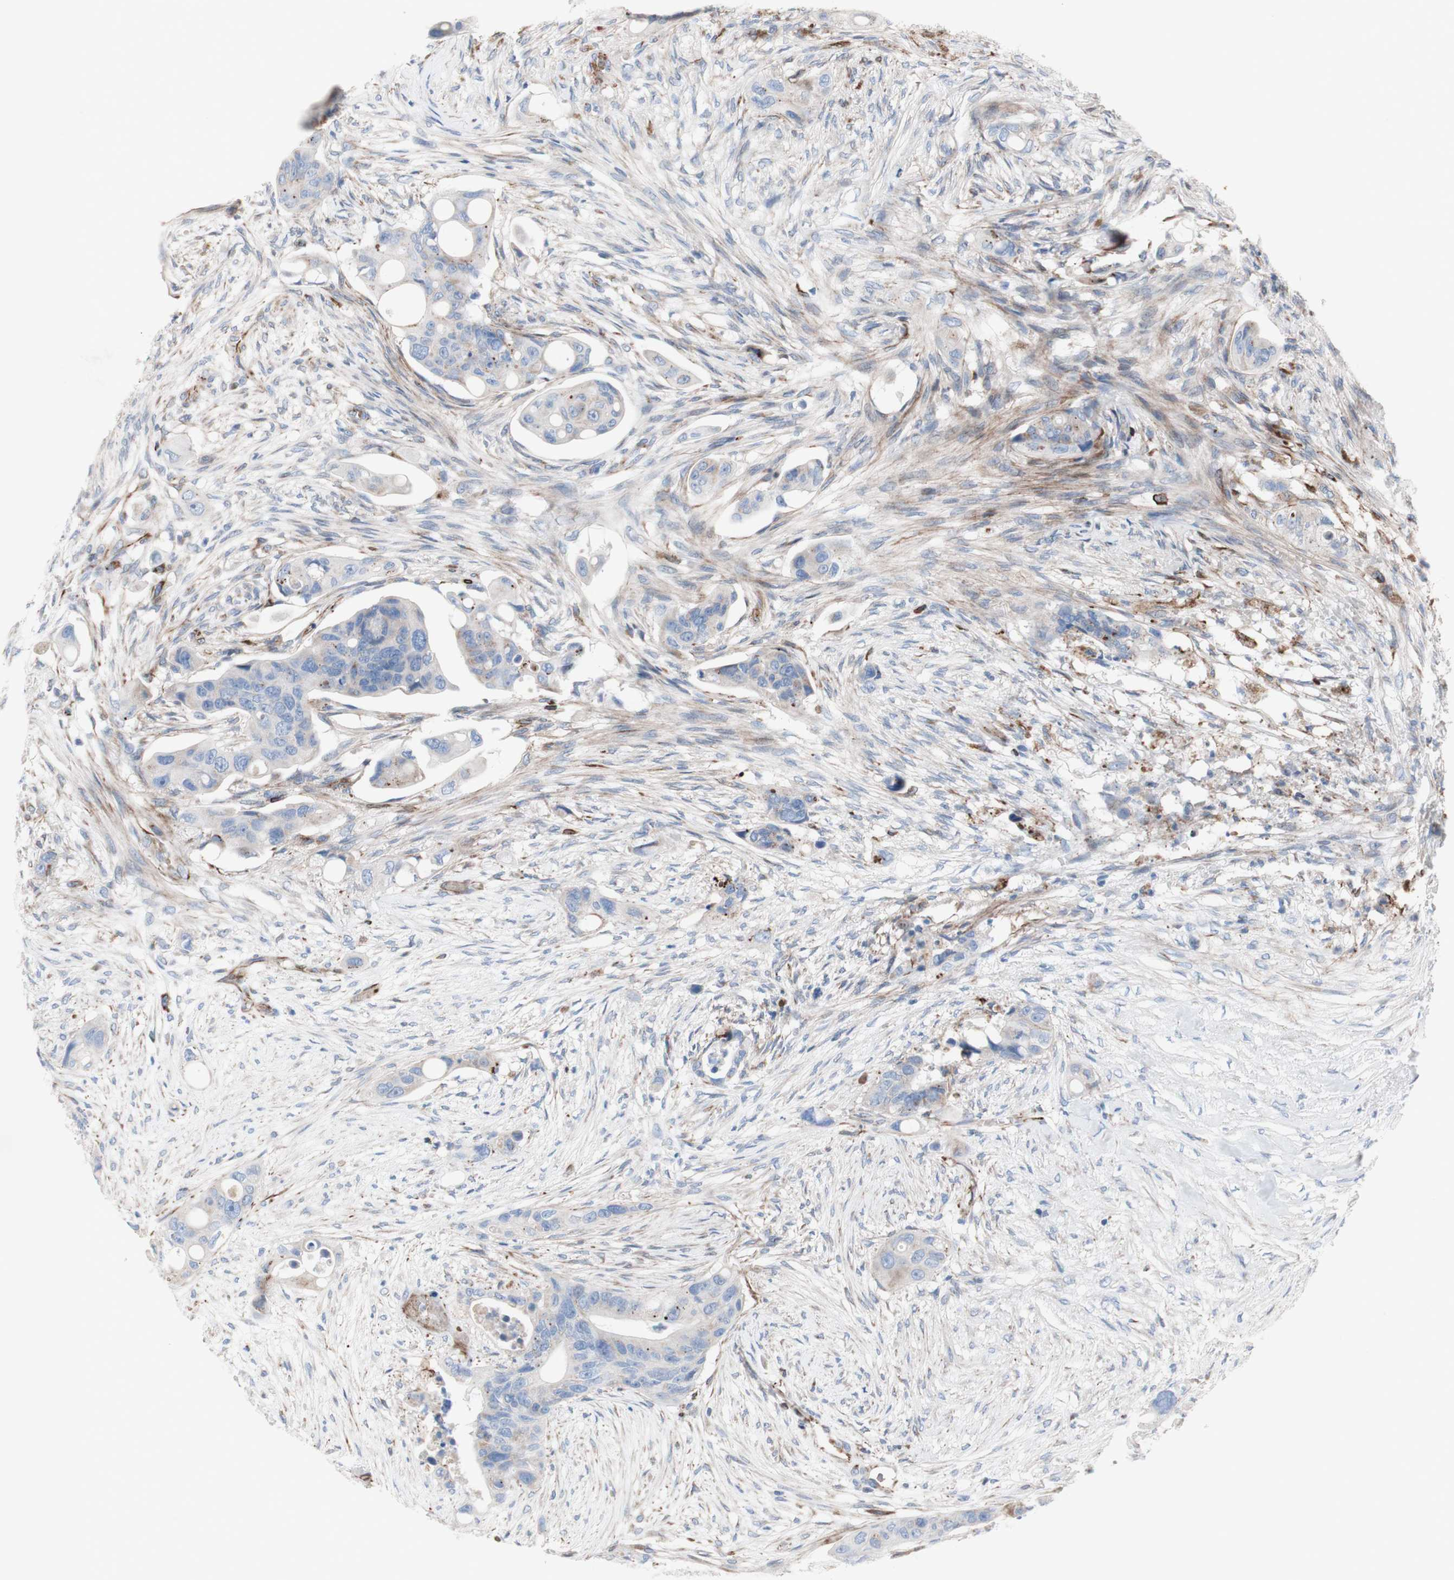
{"staining": {"intensity": "negative", "quantity": "none", "location": "none"}, "tissue": "colorectal cancer", "cell_type": "Tumor cells", "image_type": "cancer", "snomed": [{"axis": "morphology", "description": "Adenocarcinoma, NOS"}, {"axis": "topography", "description": "Colon"}], "caption": "The immunohistochemistry (IHC) histopathology image has no significant staining in tumor cells of adenocarcinoma (colorectal) tissue.", "gene": "AGPAT5", "patient": {"sex": "female", "age": 57}}